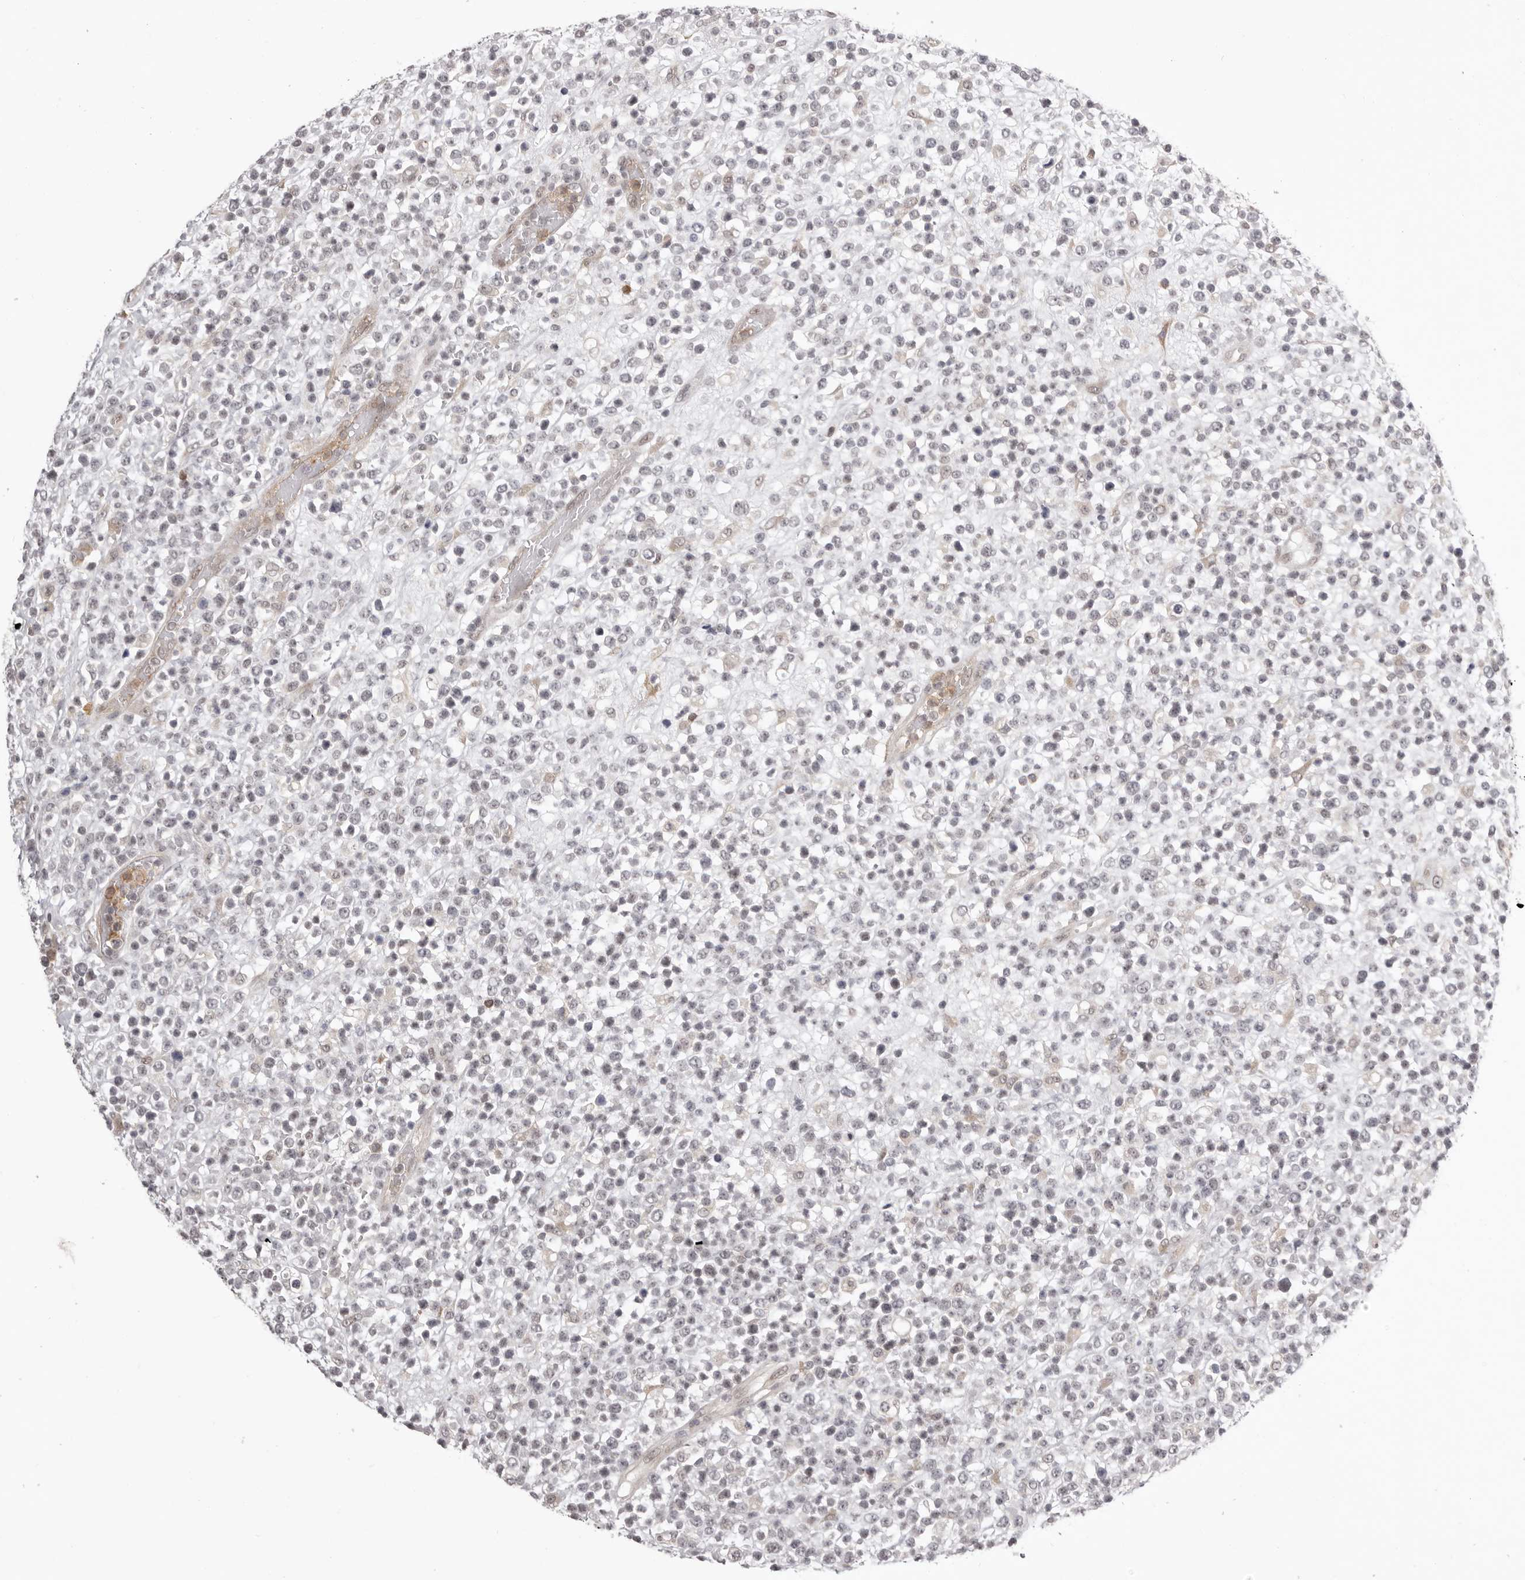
{"staining": {"intensity": "negative", "quantity": "none", "location": "none"}, "tissue": "lymphoma", "cell_type": "Tumor cells", "image_type": "cancer", "snomed": [{"axis": "morphology", "description": "Malignant lymphoma, non-Hodgkin's type, High grade"}, {"axis": "topography", "description": "Colon"}], "caption": "High magnification brightfield microscopy of malignant lymphoma, non-Hodgkin's type (high-grade) stained with DAB (brown) and counterstained with hematoxylin (blue): tumor cells show no significant staining.", "gene": "RNF2", "patient": {"sex": "female", "age": 53}}